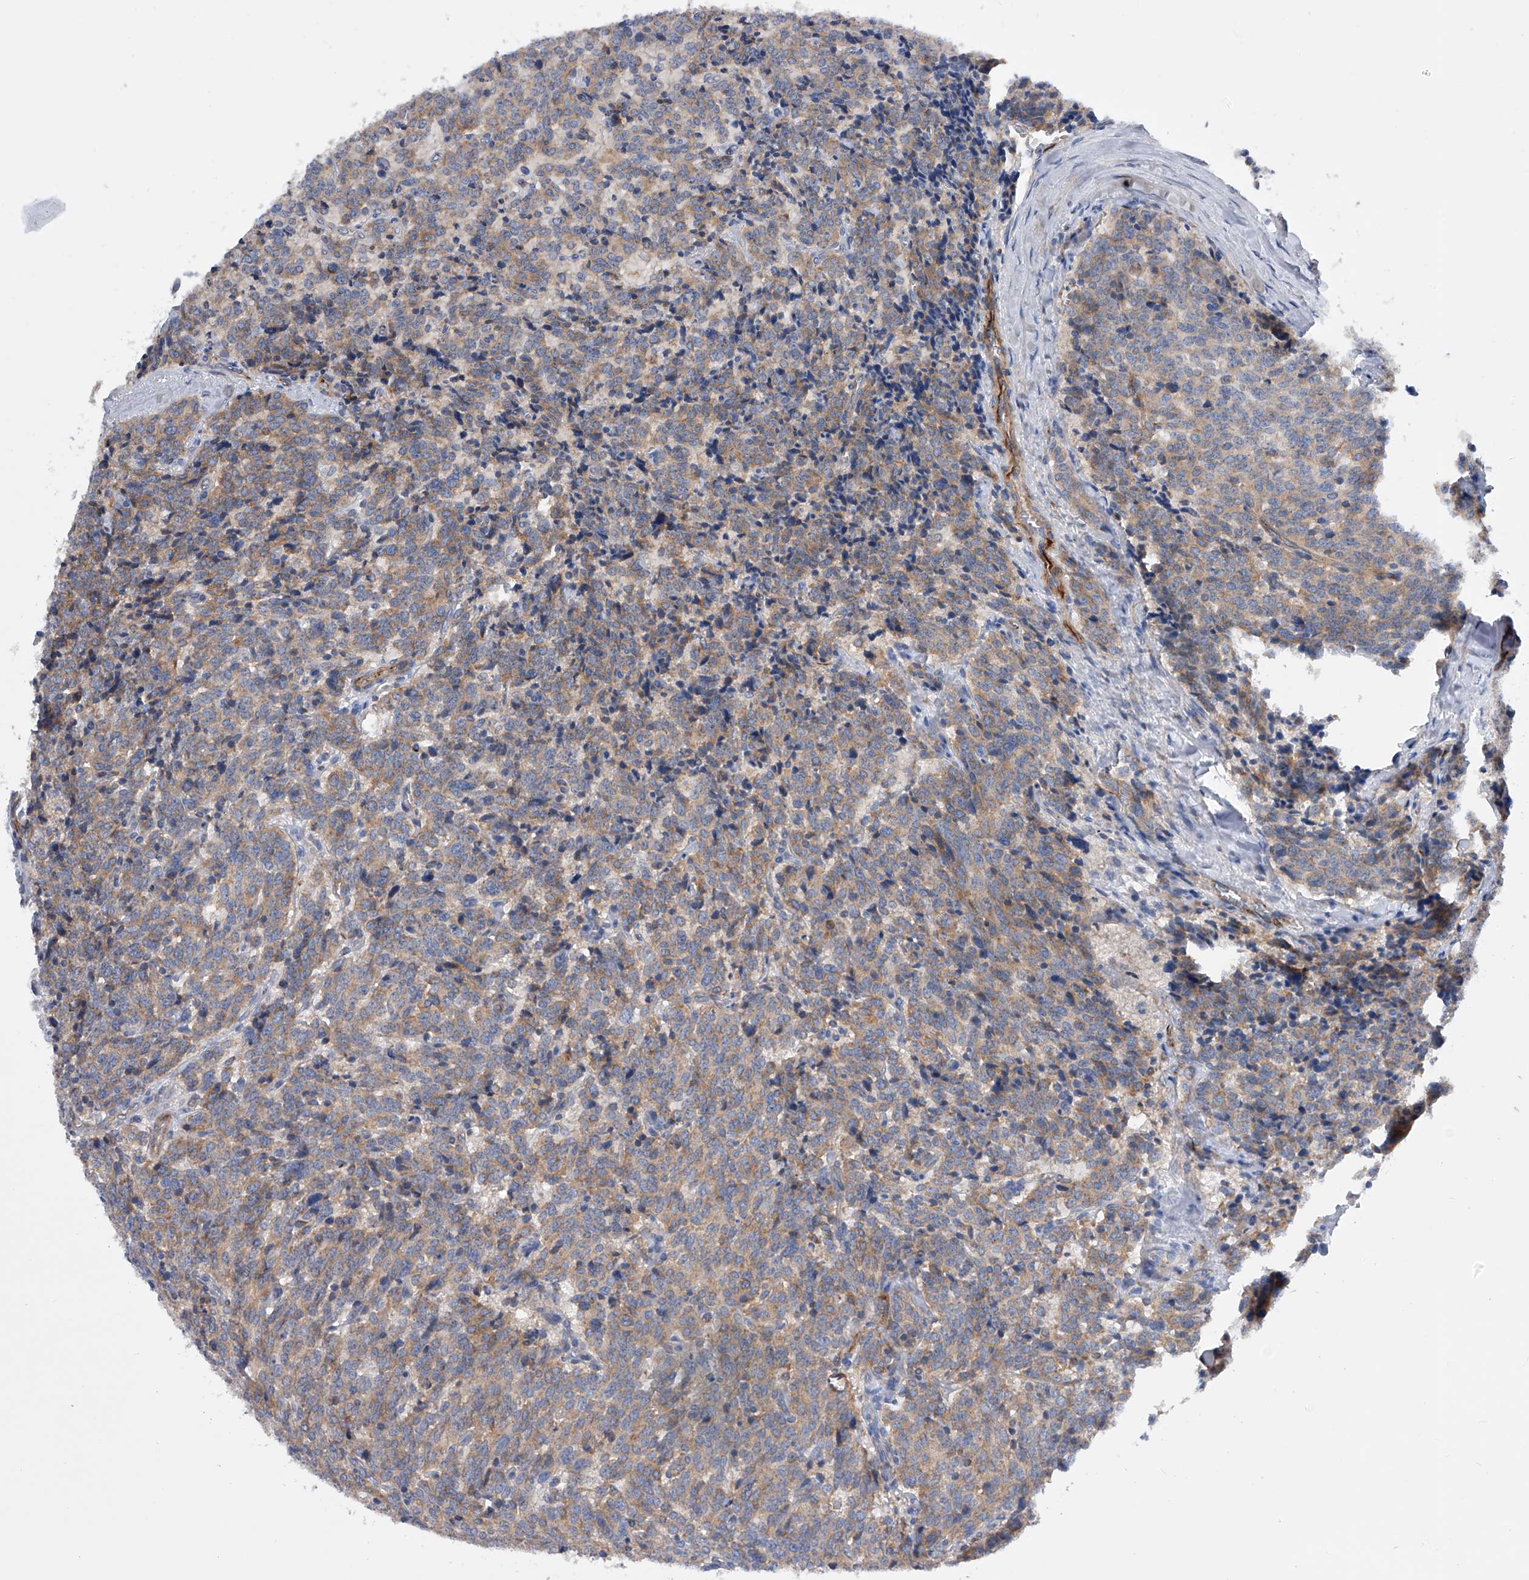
{"staining": {"intensity": "moderate", "quantity": "25%-75%", "location": "cytoplasmic/membranous"}, "tissue": "carcinoid", "cell_type": "Tumor cells", "image_type": "cancer", "snomed": [{"axis": "morphology", "description": "Carcinoid, malignant, NOS"}, {"axis": "topography", "description": "Lung"}], "caption": "Carcinoid stained with immunohistochemistry exhibits moderate cytoplasmic/membranous staining in about 25%-75% of tumor cells.", "gene": "MLYCD", "patient": {"sex": "female", "age": 46}}